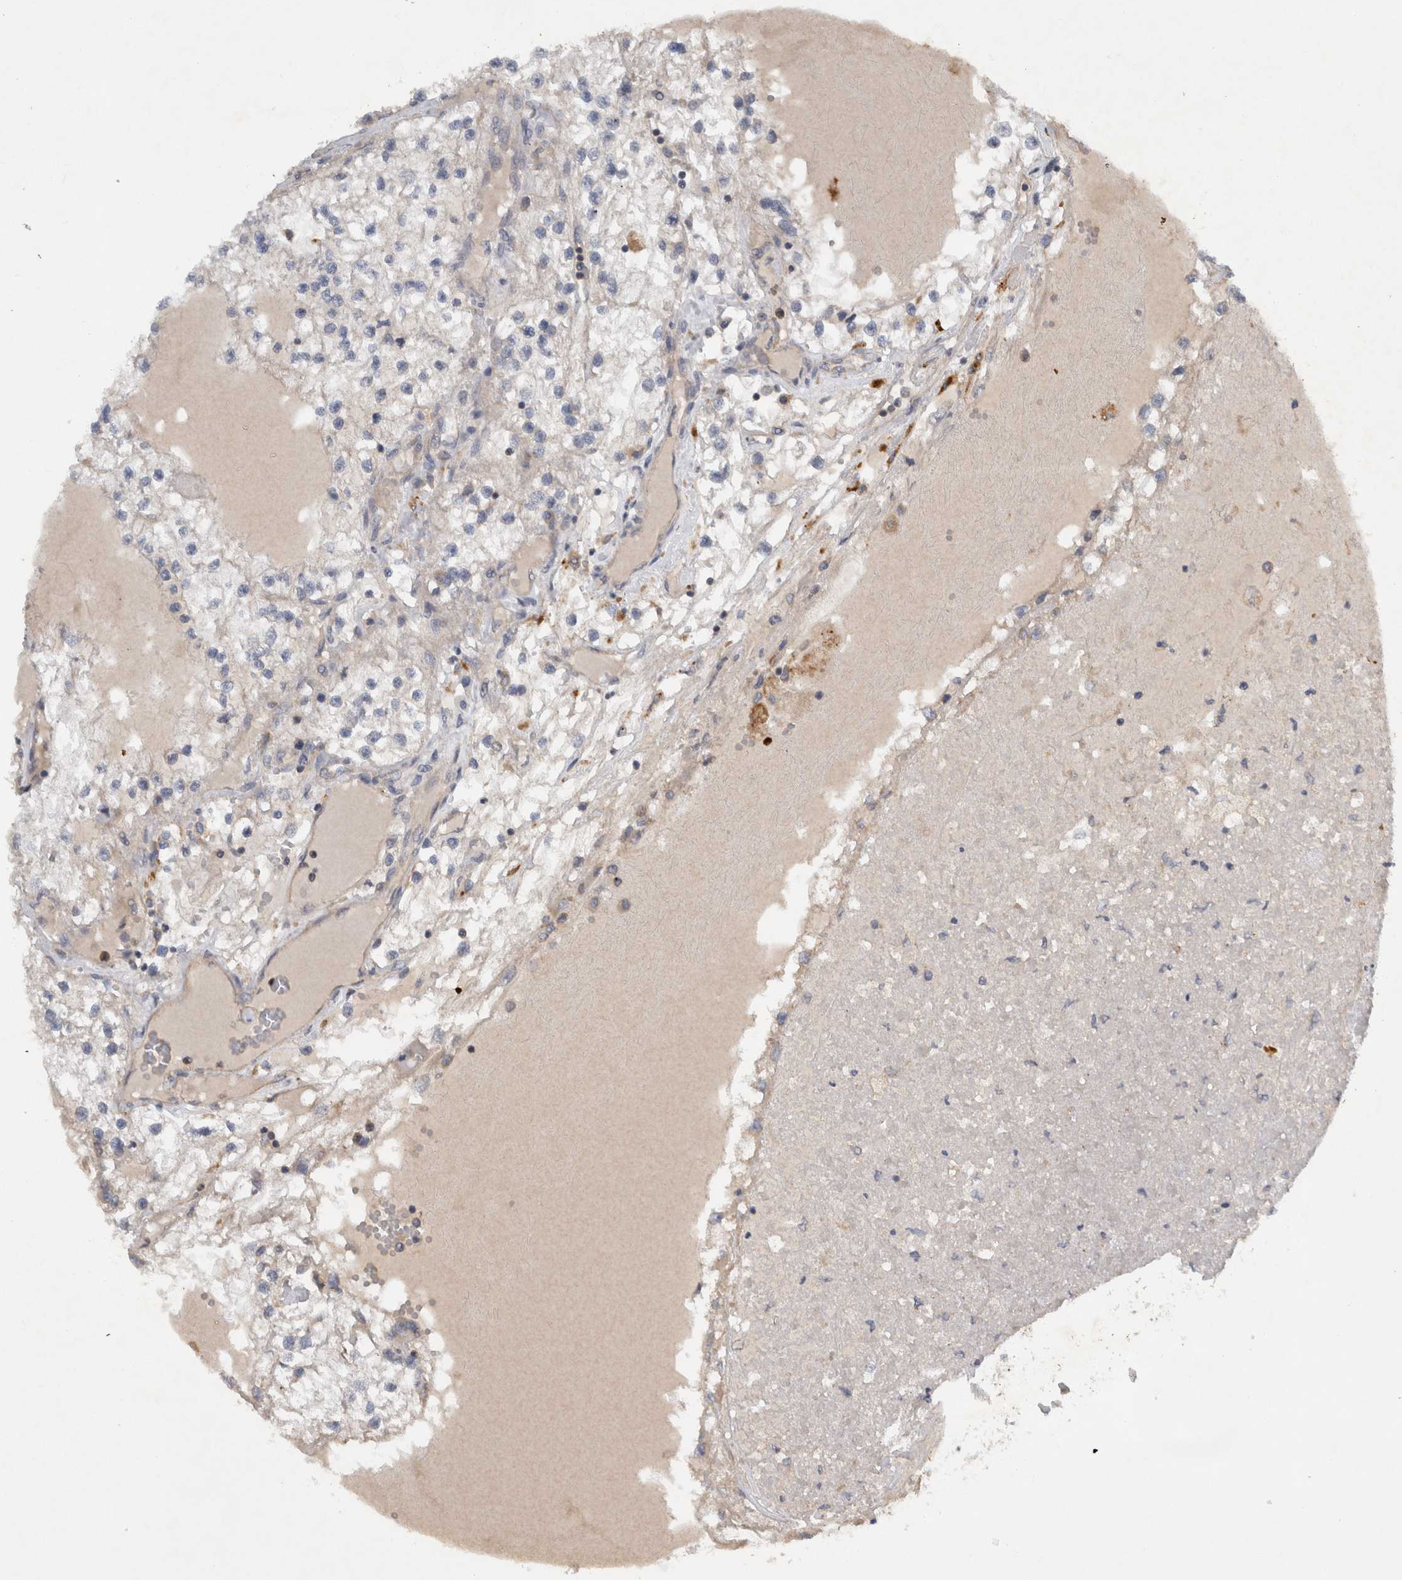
{"staining": {"intensity": "negative", "quantity": "none", "location": "none"}, "tissue": "renal cancer", "cell_type": "Tumor cells", "image_type": "cancer", "snomed": [{"axis": "morphology", "description": "Adenocarcinoma, NOS"}, {"axis": "topography", "description": "Kidney"}], "caption": "Micrograph shows no significant protein expression in tumor cells of renal cancer. (DAB (3,3'-diaminobenzidine) IHC with hematoxylin counter stain).", "gene": "SCARA5", "patient": {"sex": "male", "age": 68}}